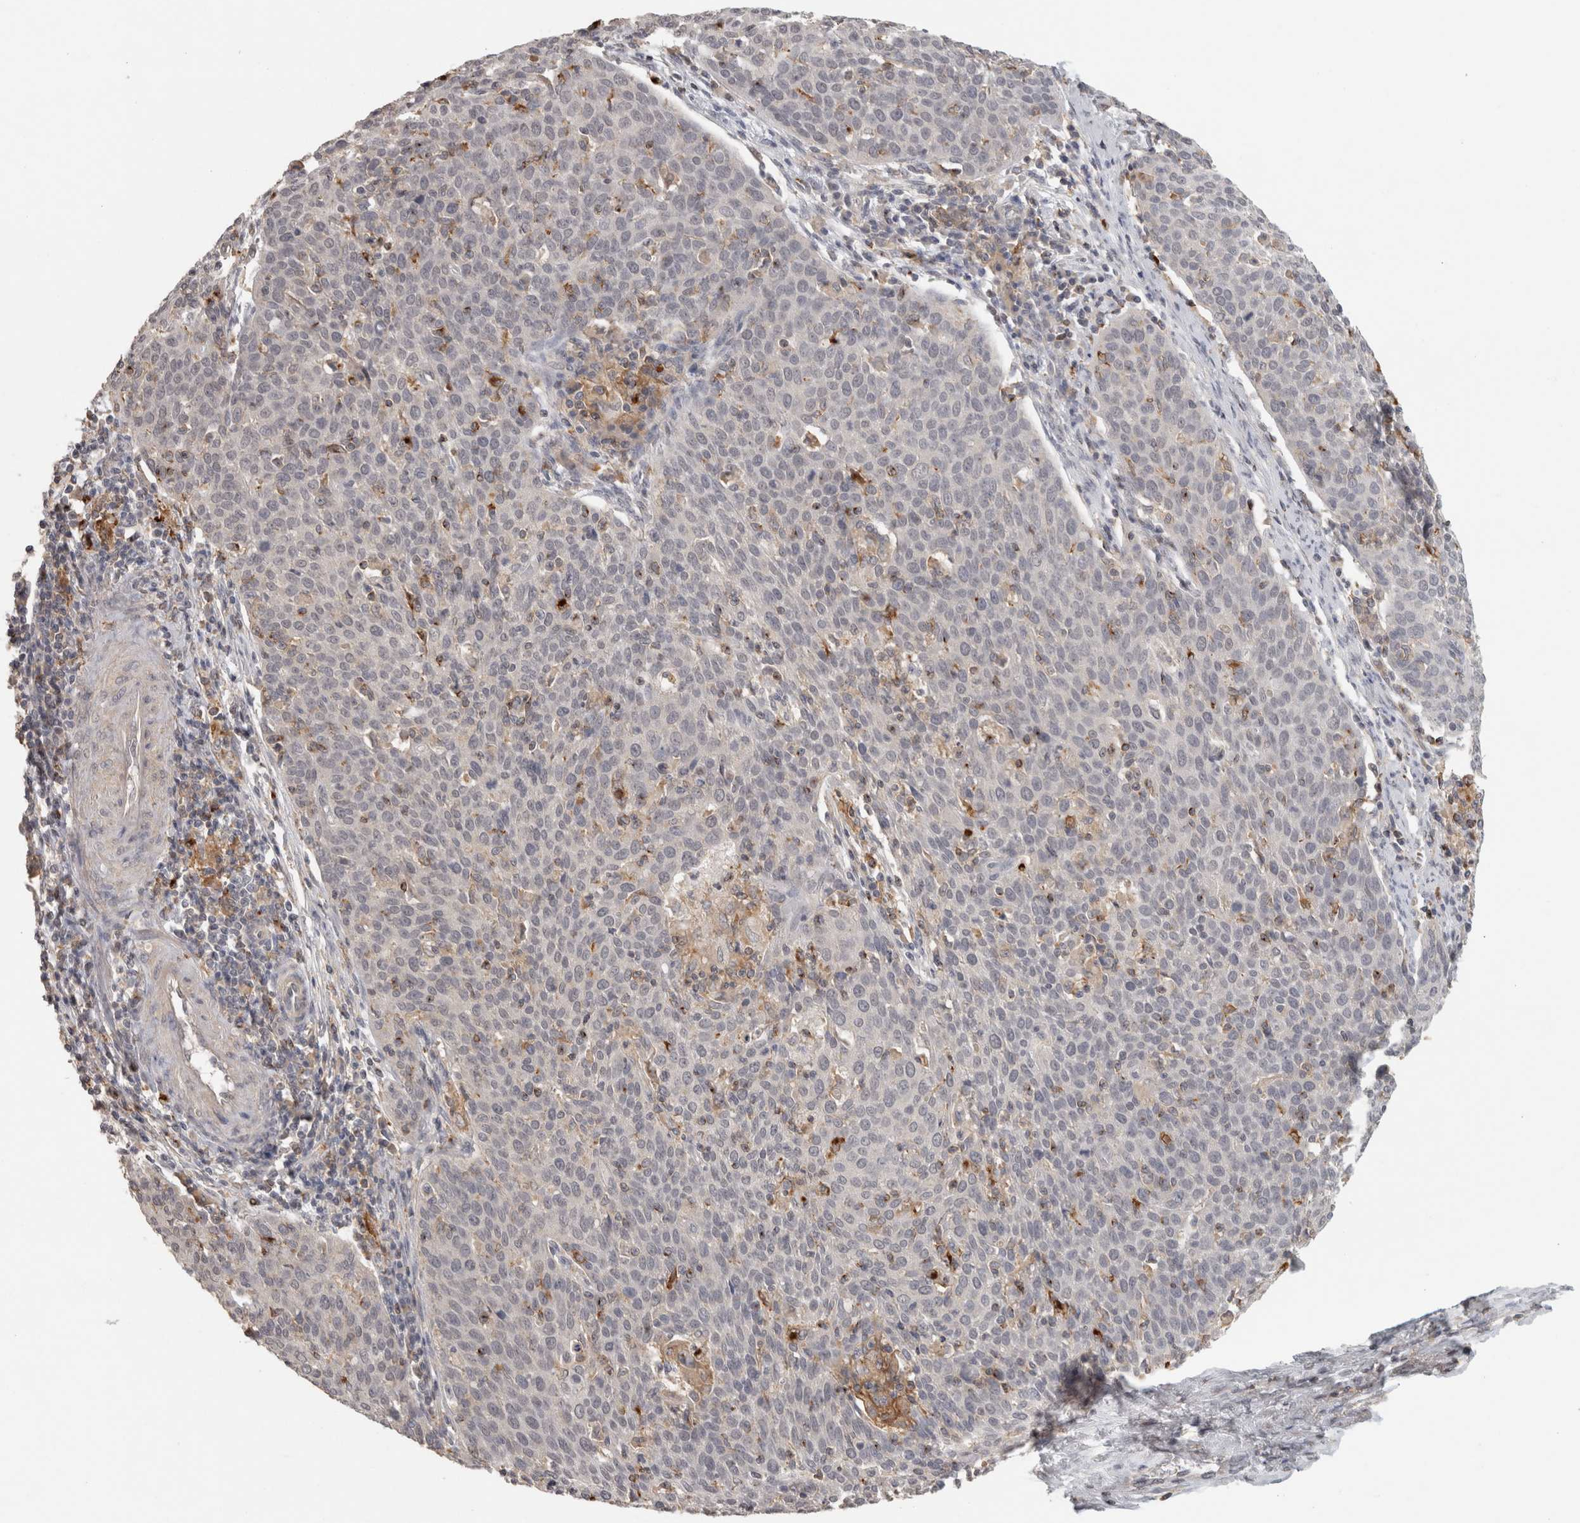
{"staining": {"intensity": "negative", "quantity": "none", "location": "none"}, "tissue": "cervical cancer", "cell_type": "Tumor cells", "image_type": "cancer", "snomed": [{"axis": "morphology", "description": "Squamous cell carcinoma, NOS"}, {"axis": "topography", "description": "Cervix"}], "caption": "Immunohistochemistry of human cervical squamous cell carcinoma exhibits no positivity in tumor cells. Nuclei are stained in blue.", "gene": "HAVCR2", "patient": {"sex": "female", "age": 38}}